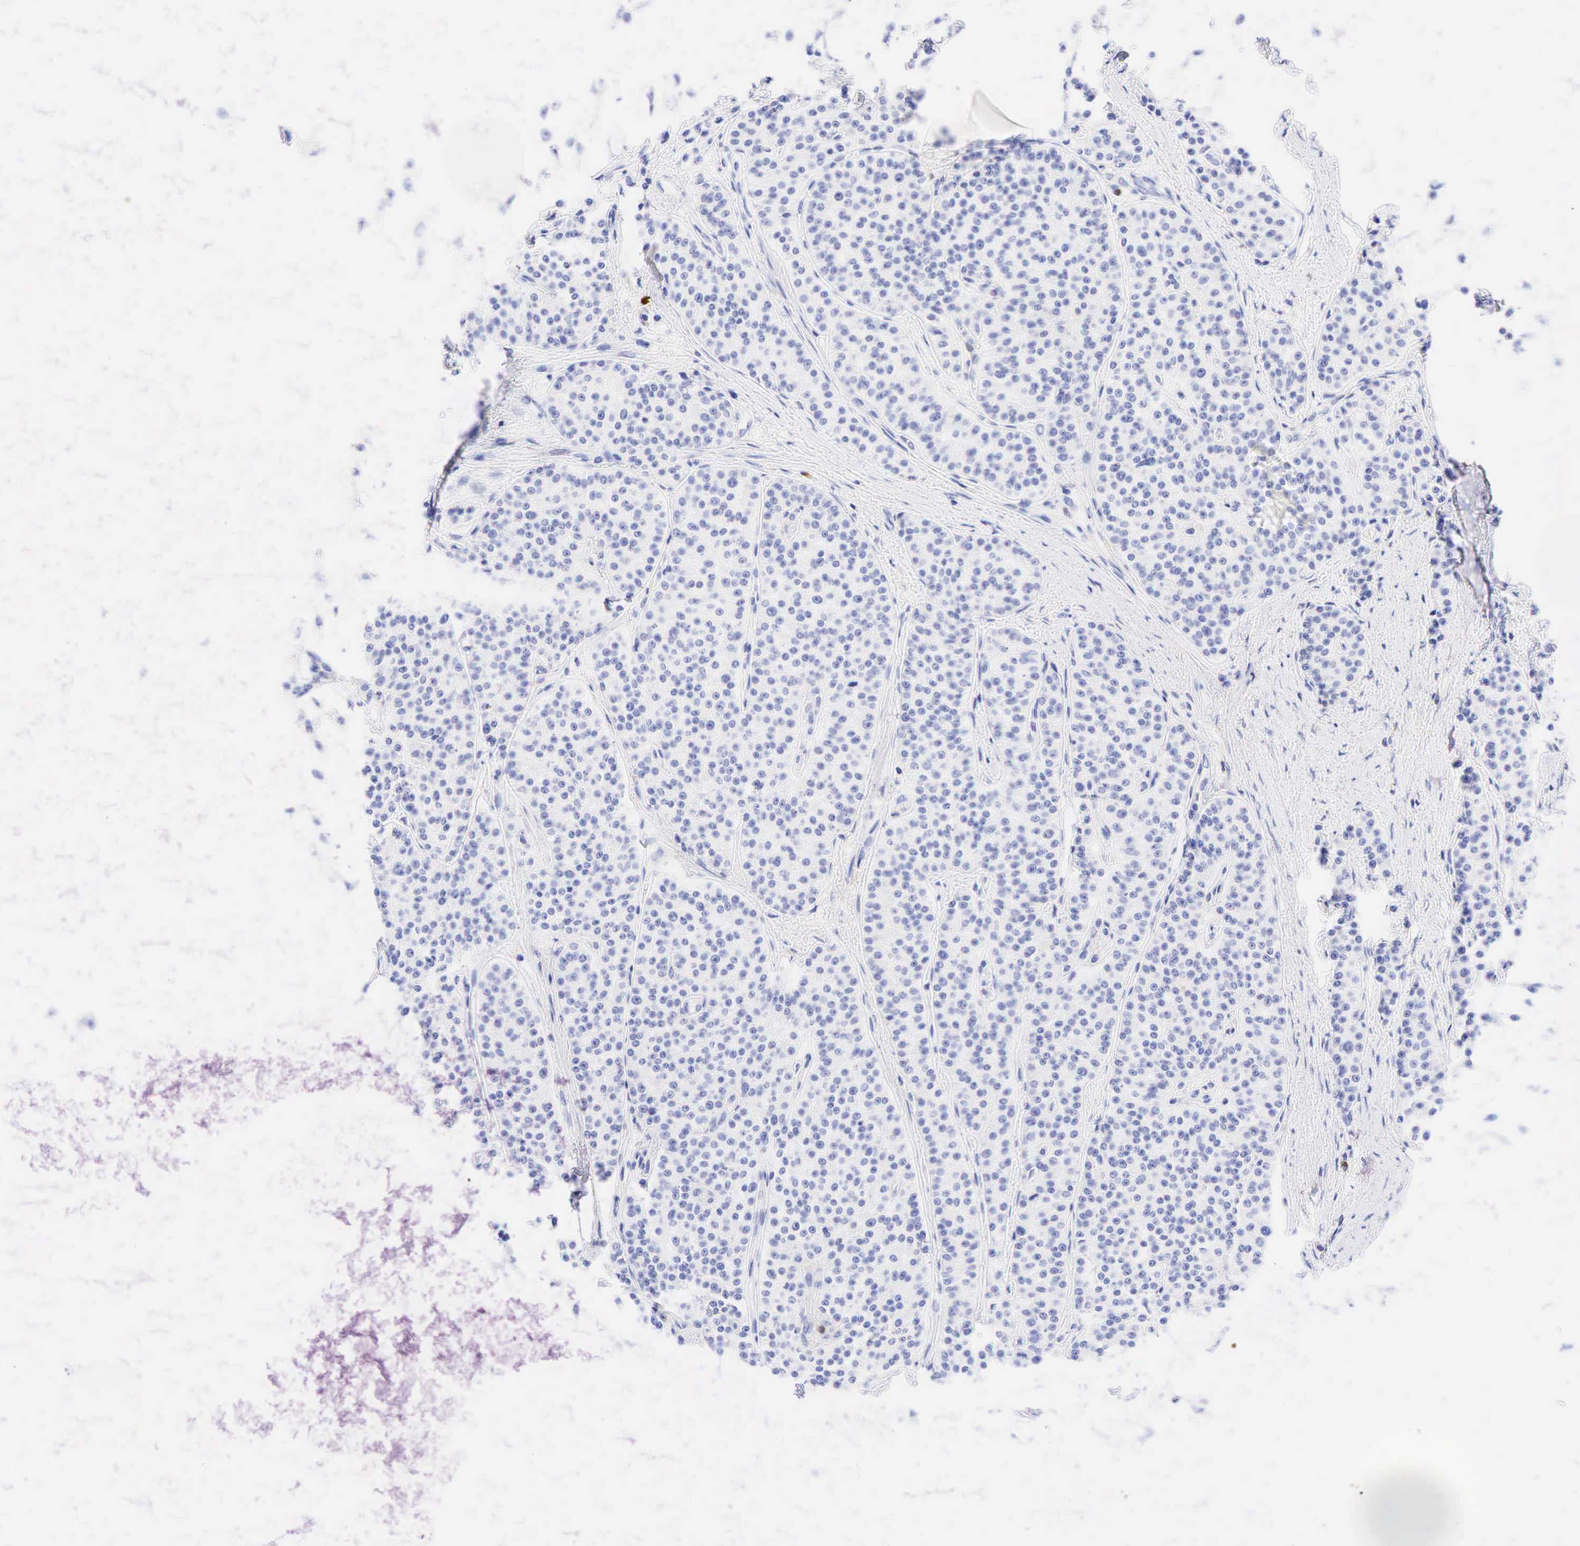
{"staining": {"intensity": "negative", "quantity": "none", "location": "none"}, "tissue": "carcinoid", "cell_type": "Tumor cells", "image_type": "cancer", "snomed": [{"axis": "morphology", "description": "Carcinoid, malignant, NOS"}, {"axis": "topography", "description": "Stomach"}], "caption": "Immunohistochemistry (IHC) of human carcinoid exhibits no staining in tumor cells.", "gene": "TNFRSF8", "patient": {"sex": "female", "age": 76}}